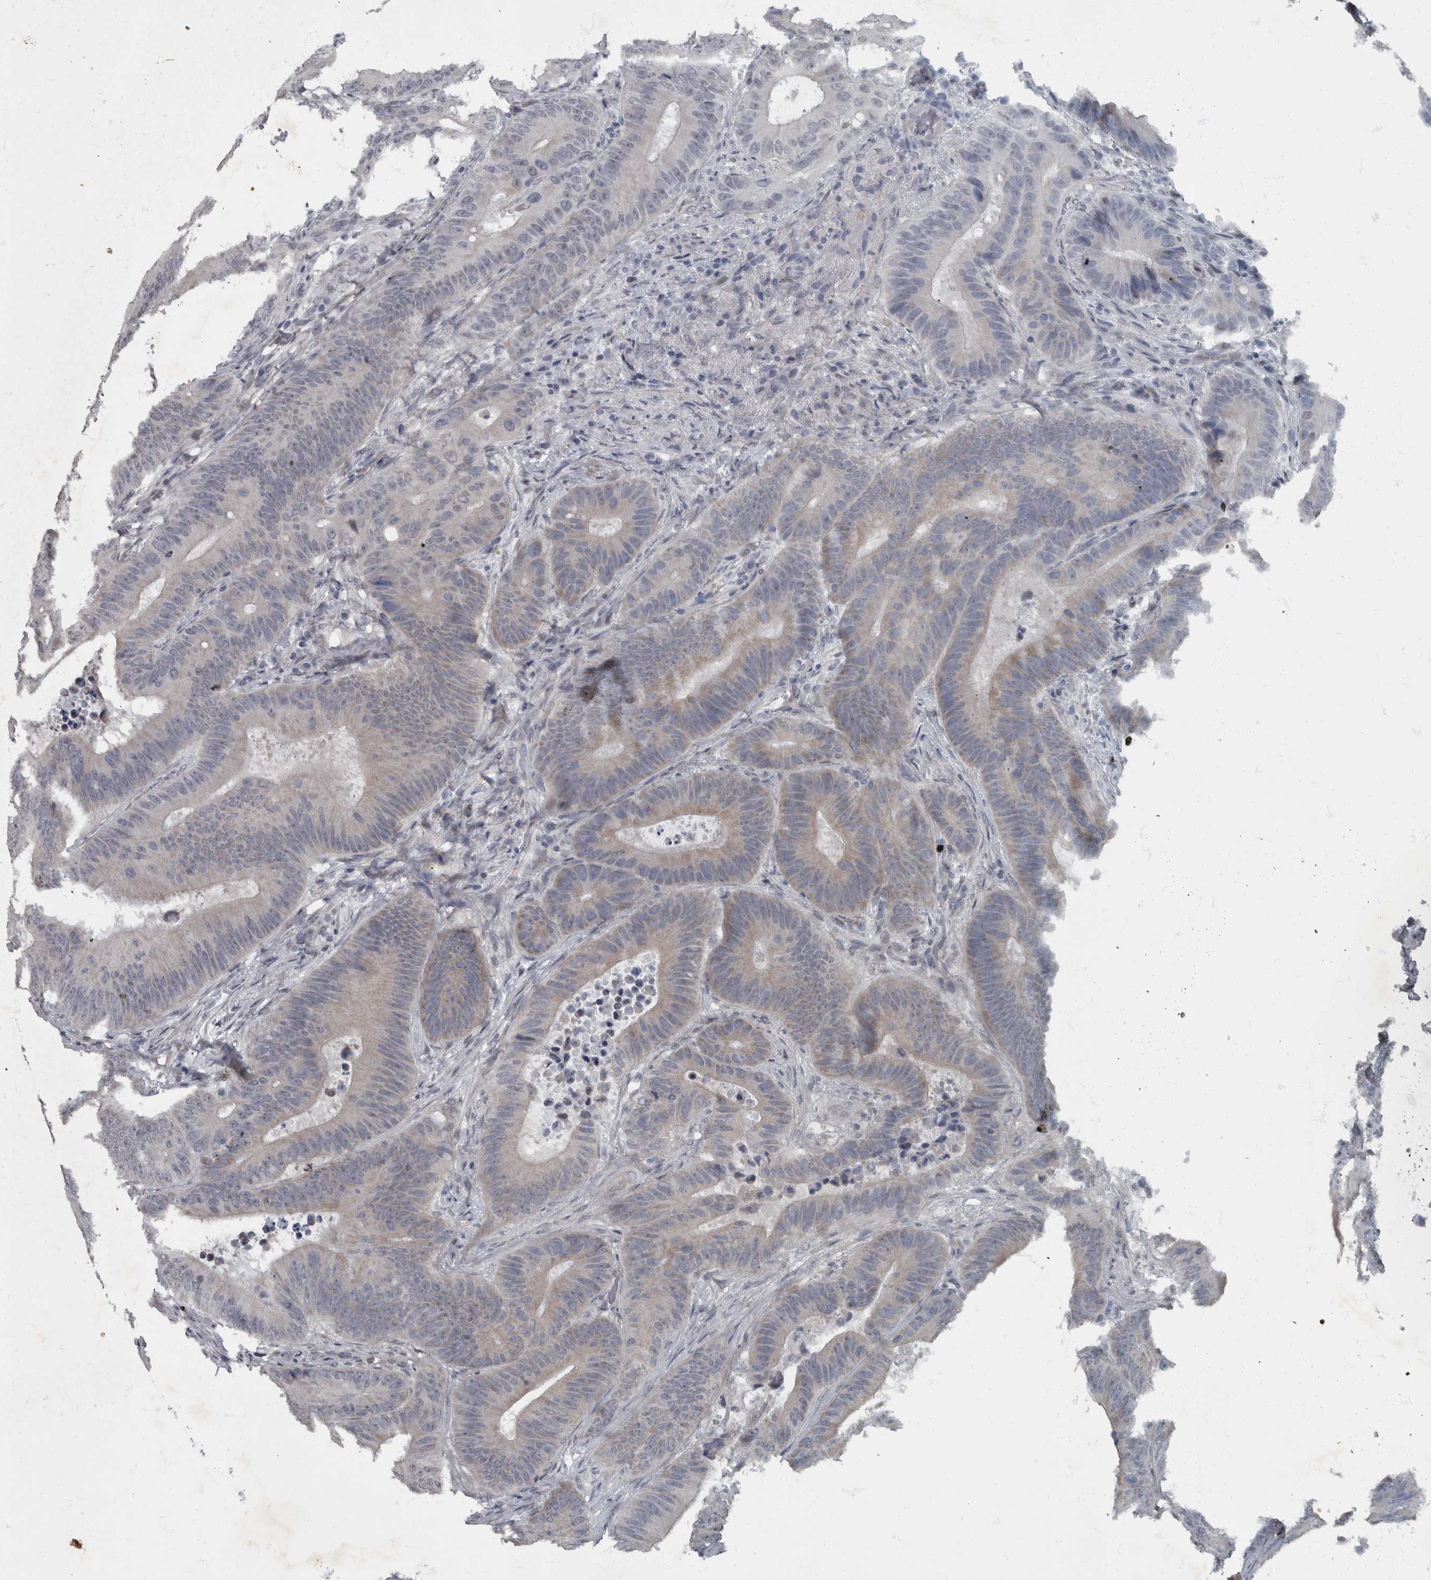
{"staining": {"intensity": "moderate", "quantity": "25%-75%", "location": "cytoplasmic/membranous,nuclear"}, "tissue": "colorectal cancer", "cell_type": "Tumor cells", "image_type": "cancer", "snomed": [{"axis": "morphology", "description": "Adenocarcinoma, NOS"}, {"axis": "topography", "description": "Colon"}], "caption": "Human colorectal adenocarcinoma stained with a brown dye shows moderate cytoplasmic/membranous and nuclear positive staining in approximately 25%-75% of tumor cells.", "gene": "WDR33", "patient": {"sex": "male", "age": 83}}